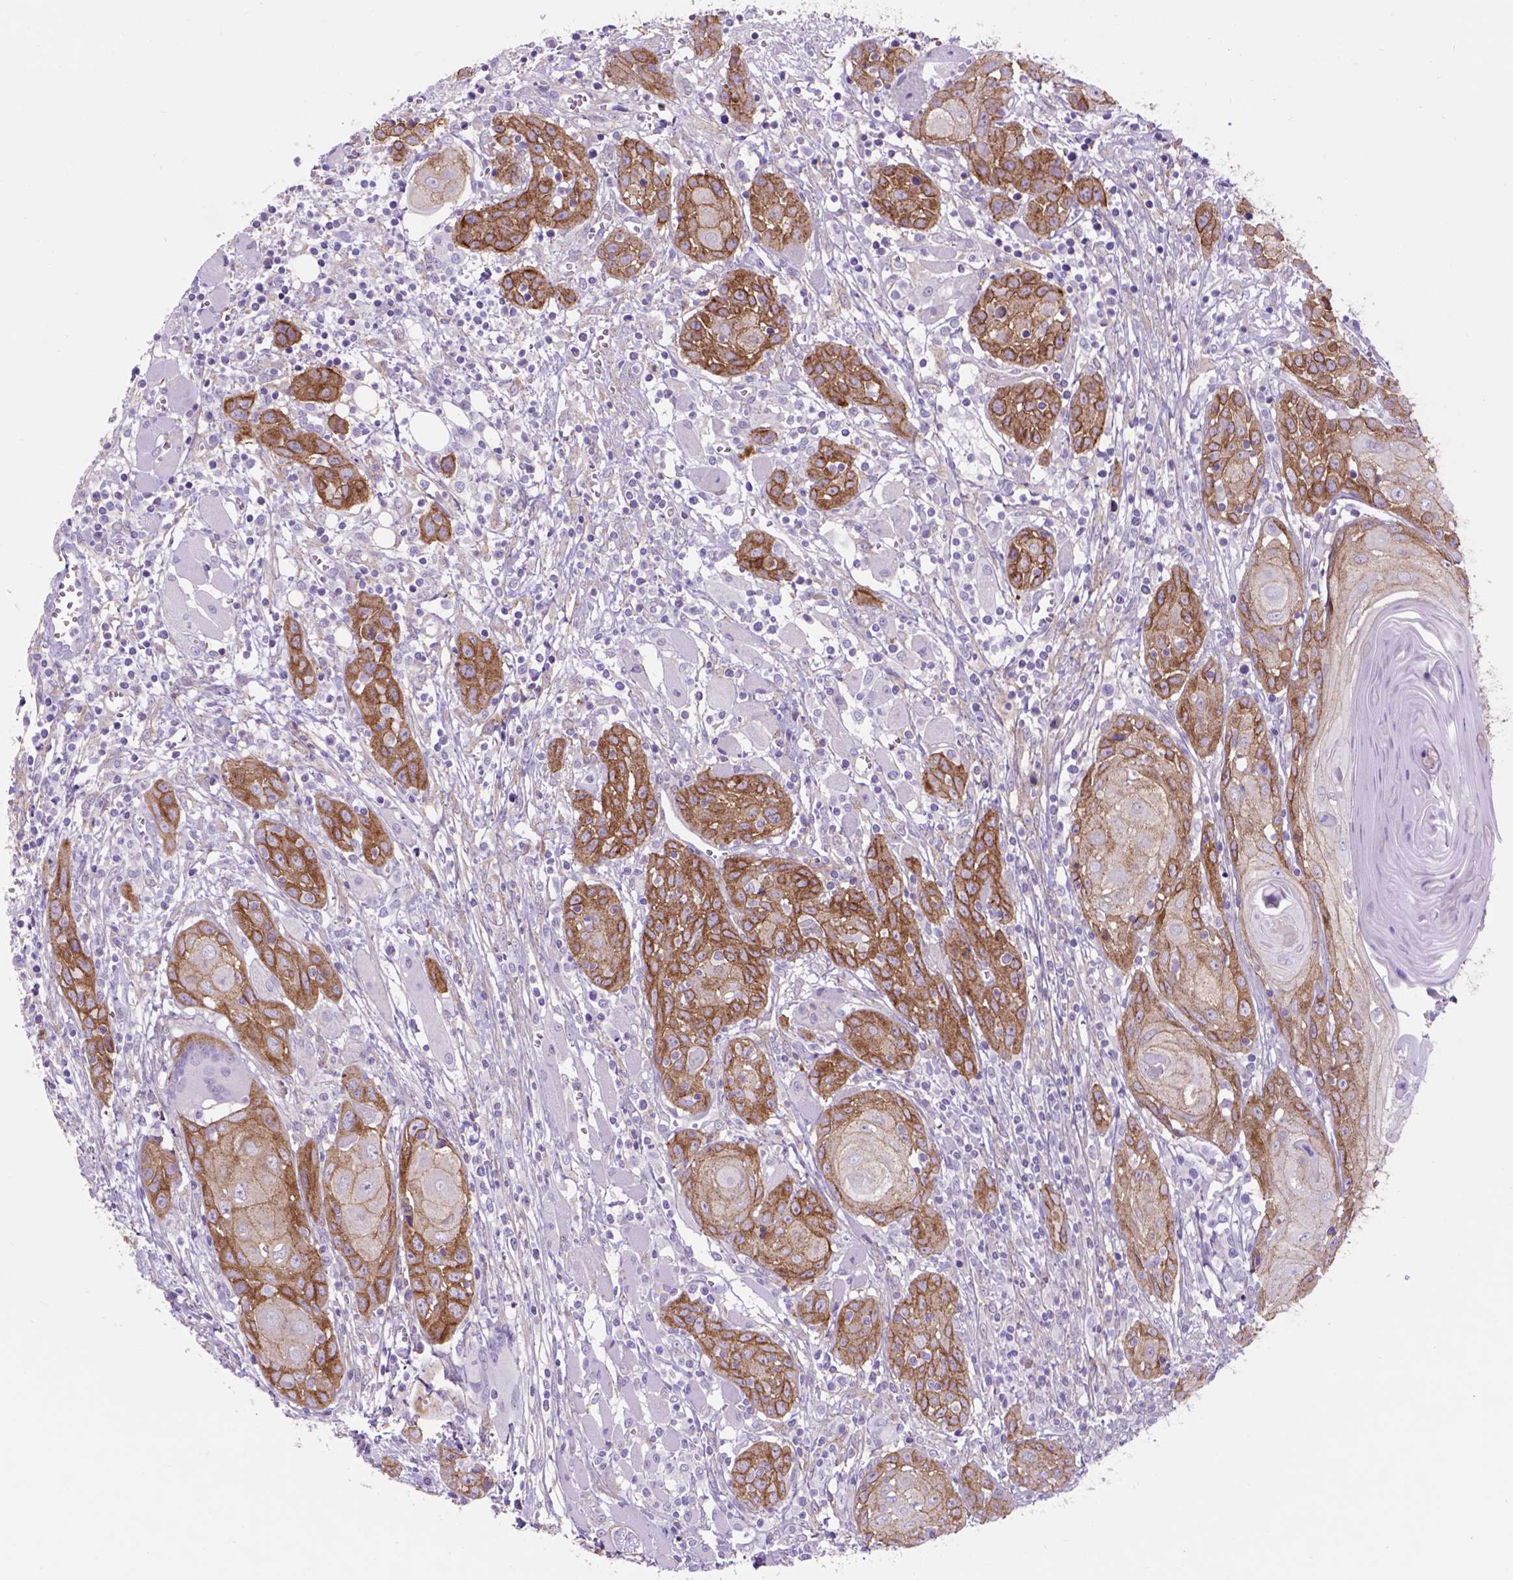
{"staining": {"intensity": "moderate", "quantity": ">75%", "location": "cytoplasmic/membranous"}, "tissue": "head and neck cancer", "cell_type": "Tumor cells", "image_type": "cancer", "snomed": [{"axis": "morphology", "description": "Squamous cell carcinoma, NOS"}, {"axis": "topography", "description": "Head-Neck"}], "caption": "A high-resolution histopathology image shows immunohistochemistry (IHC) staining of head and neck cancer, which shows moderate cytoplasmic/membranous positivity in about >75% of tumor cells.", "gene": "EGFR", "patient": {"sex": "female", "age": 80}}